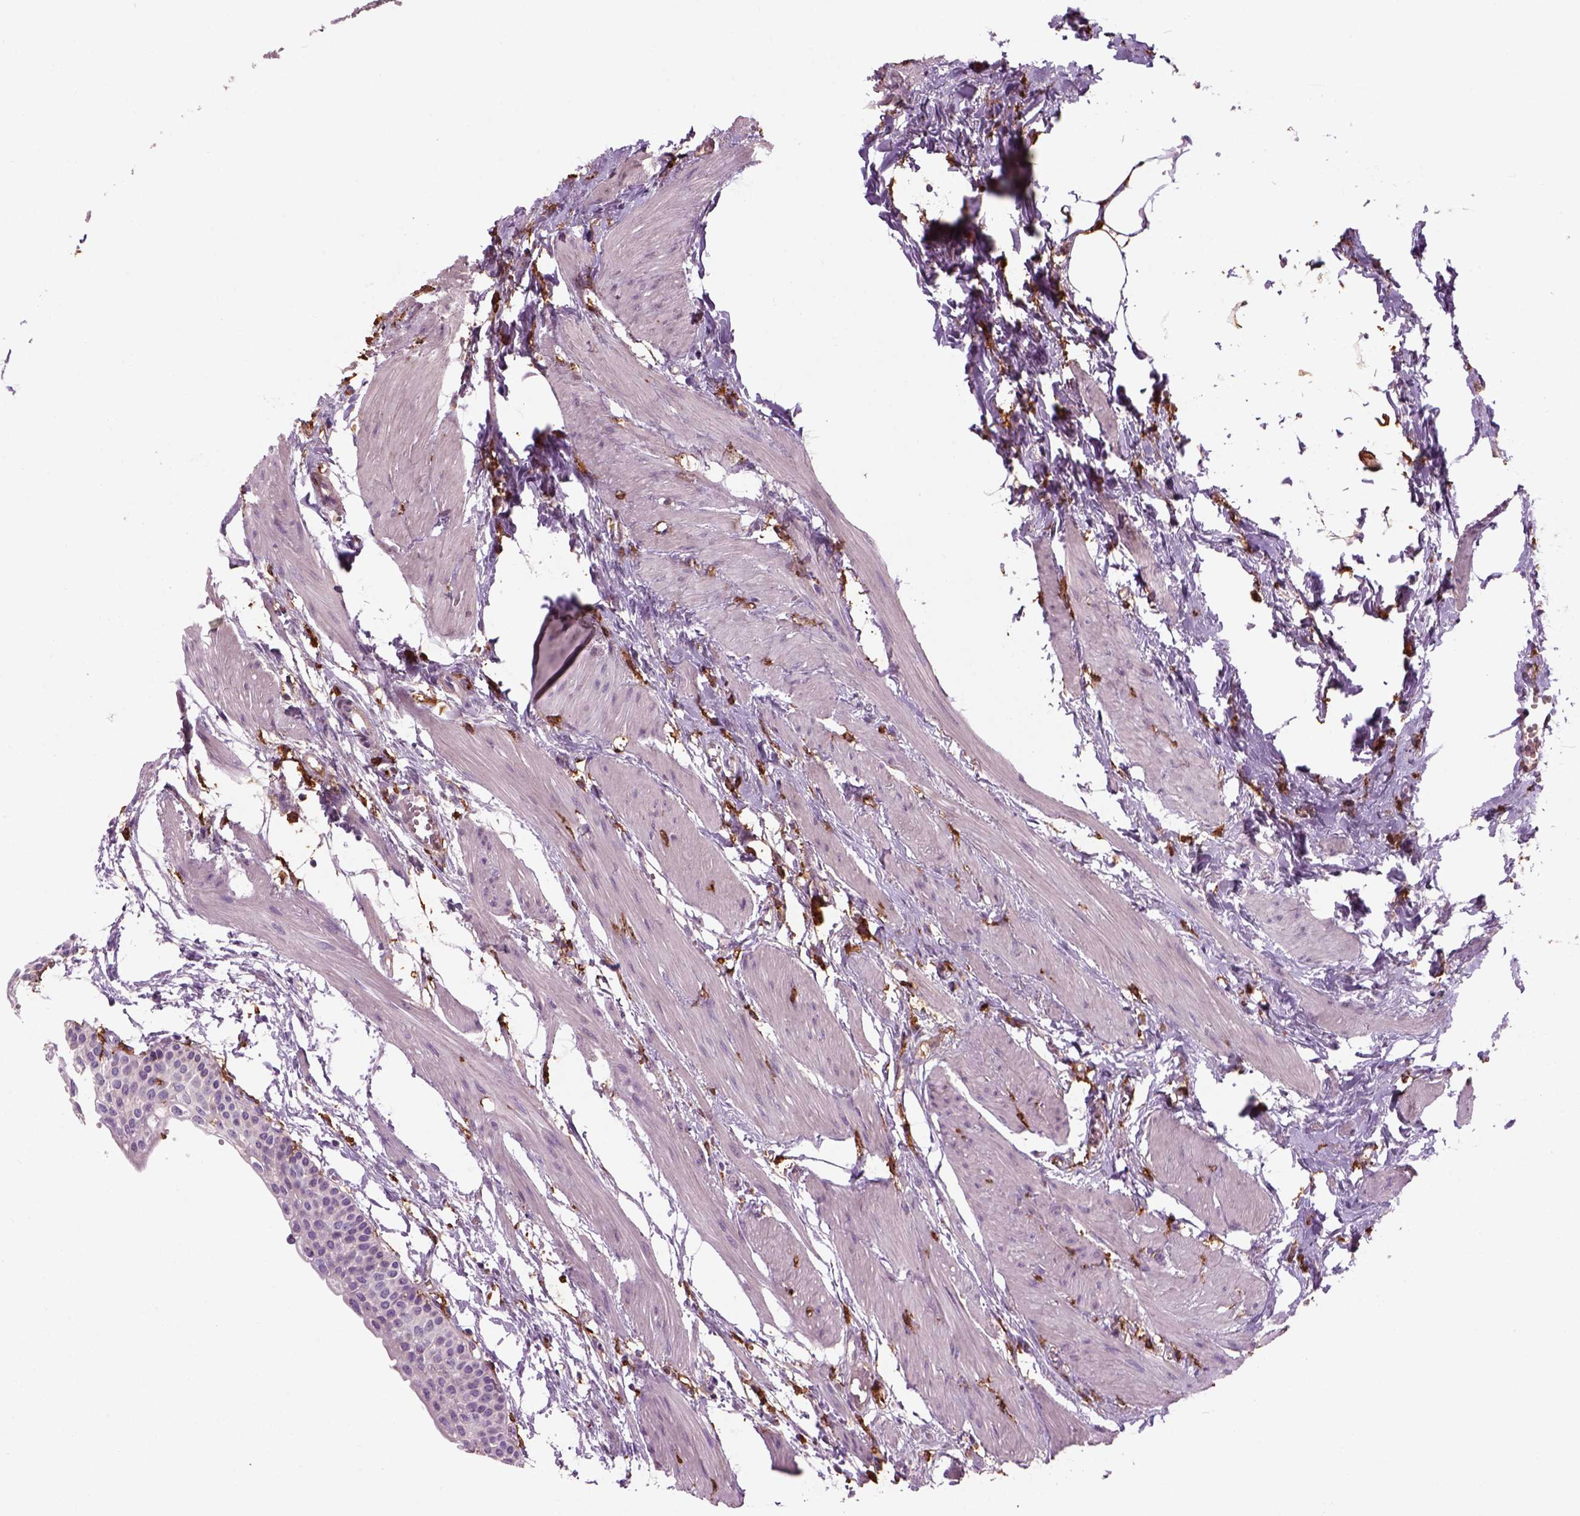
{"staining": {"intensity": "negative", "quantity": "none", "location": "none"}, "tissue": "urinary bladder", "cell_type": "Urothelial cells", "image_type": "normal", "snomed": [{"axis": "morphology", "description": "Normal tissue, NOS"}, {"axis": "topography", "description": "Urinary bladder"}, {"axis": "topography", "description": "Peripheral nerve tissue"}], "caption": "This is a histopathology image of immunohistochemistry staining of normal urinary bladder, which shows no expression in urothelial cells.", "gene": "CD14", "patient": {"sex": "male", "age": 55}}